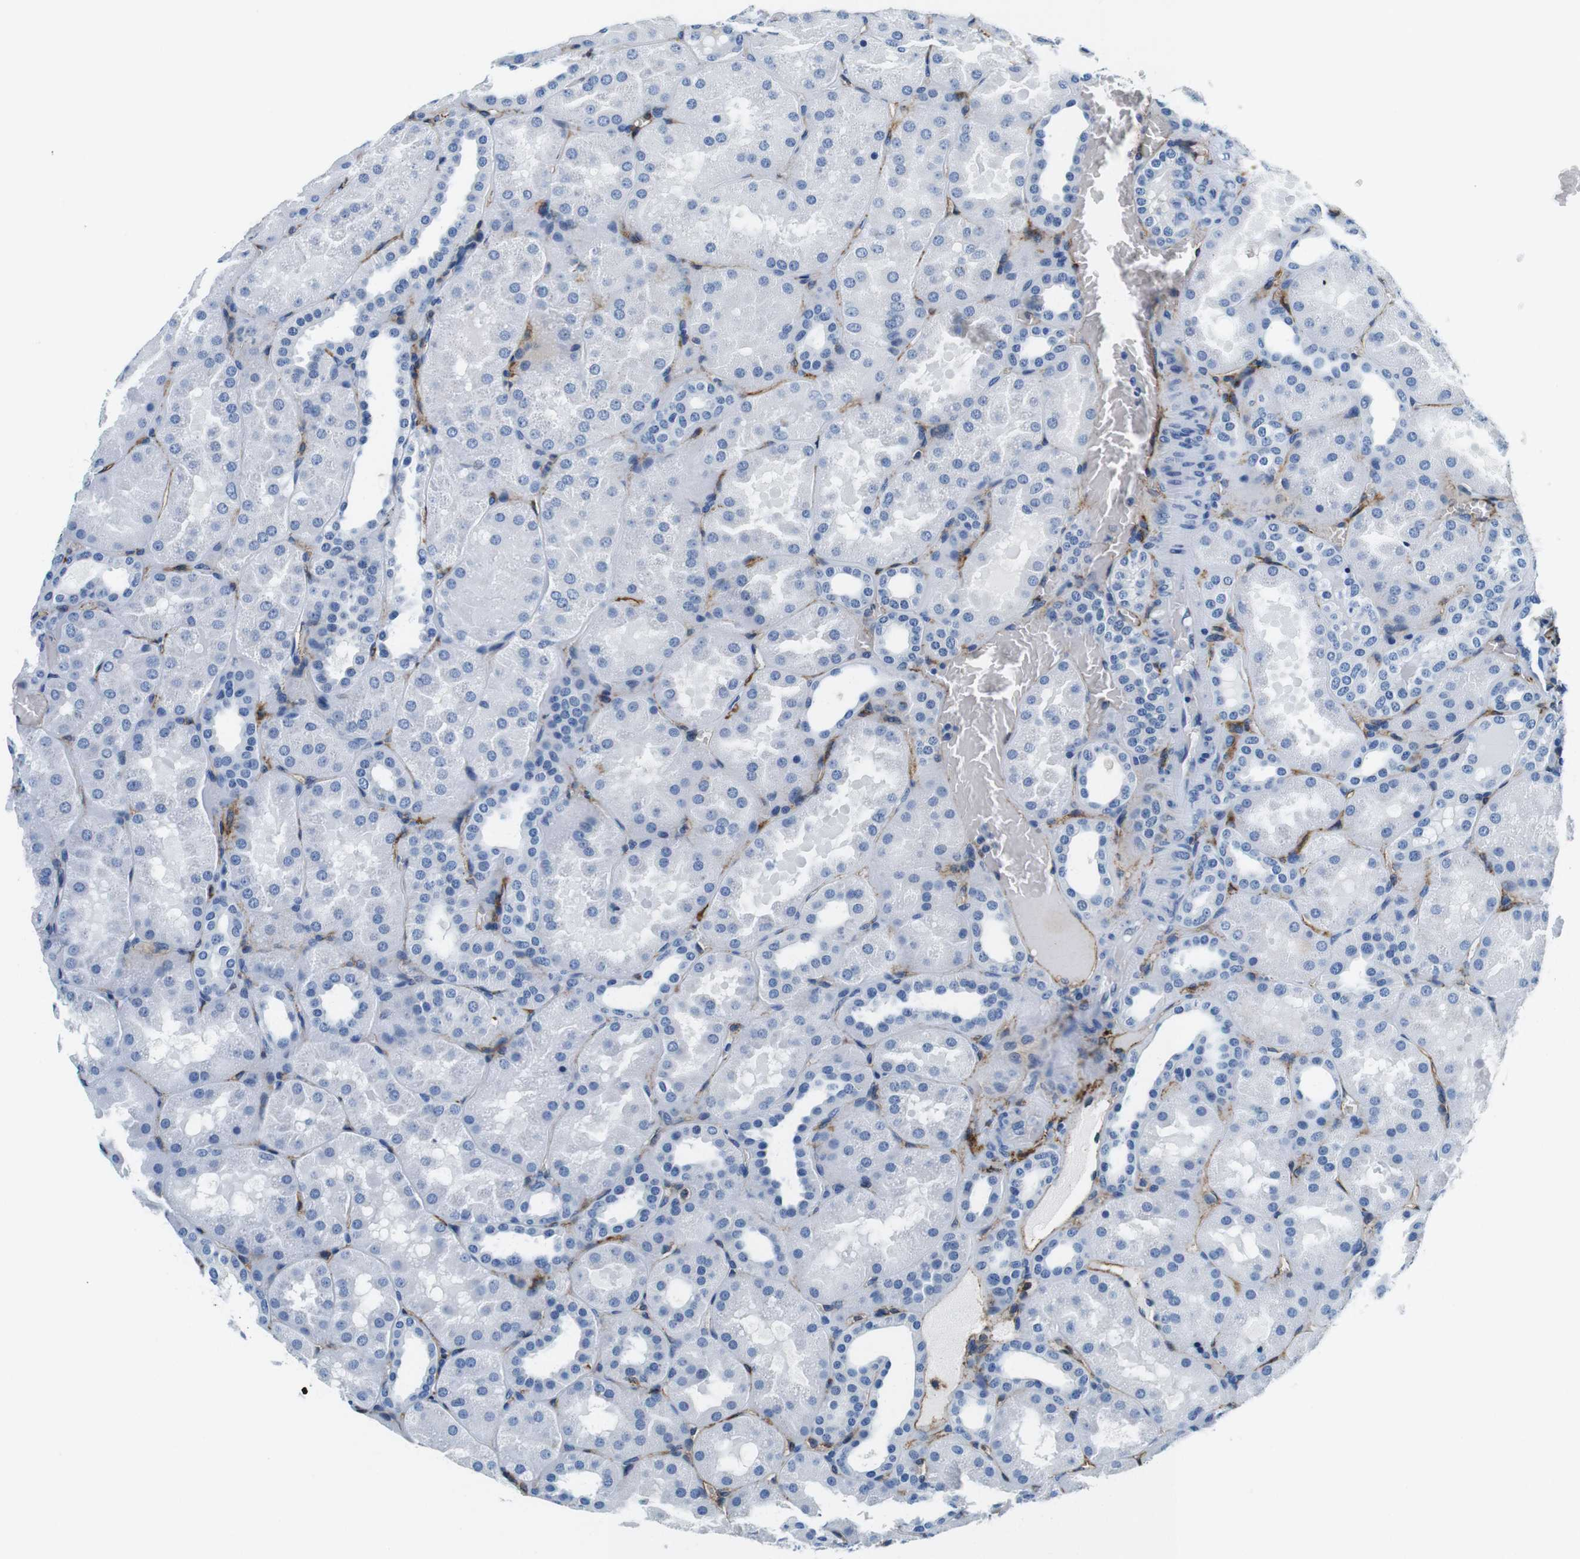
{"staining": {"intensity": "weak", "quantity": "<25%", "location": "cytoplasmic/membranous"}, "tissue": "kidney", "cell_type": "Cells in glomeruli", "image_type": "normal", "snomed": [{"axis": "morphology", "description": "Normal tissue, NOS"}, {"axis": "topography", "description": "Kidney"}], "caption": "Histopathology image shows no protein expression in cells in glomeruli of unremarkable kidney. (DAB (3,3'-diaminobenzidine) IHC, high magnification).", "gene": "HLA", "patient": {"sex": "male", "age": 28}}